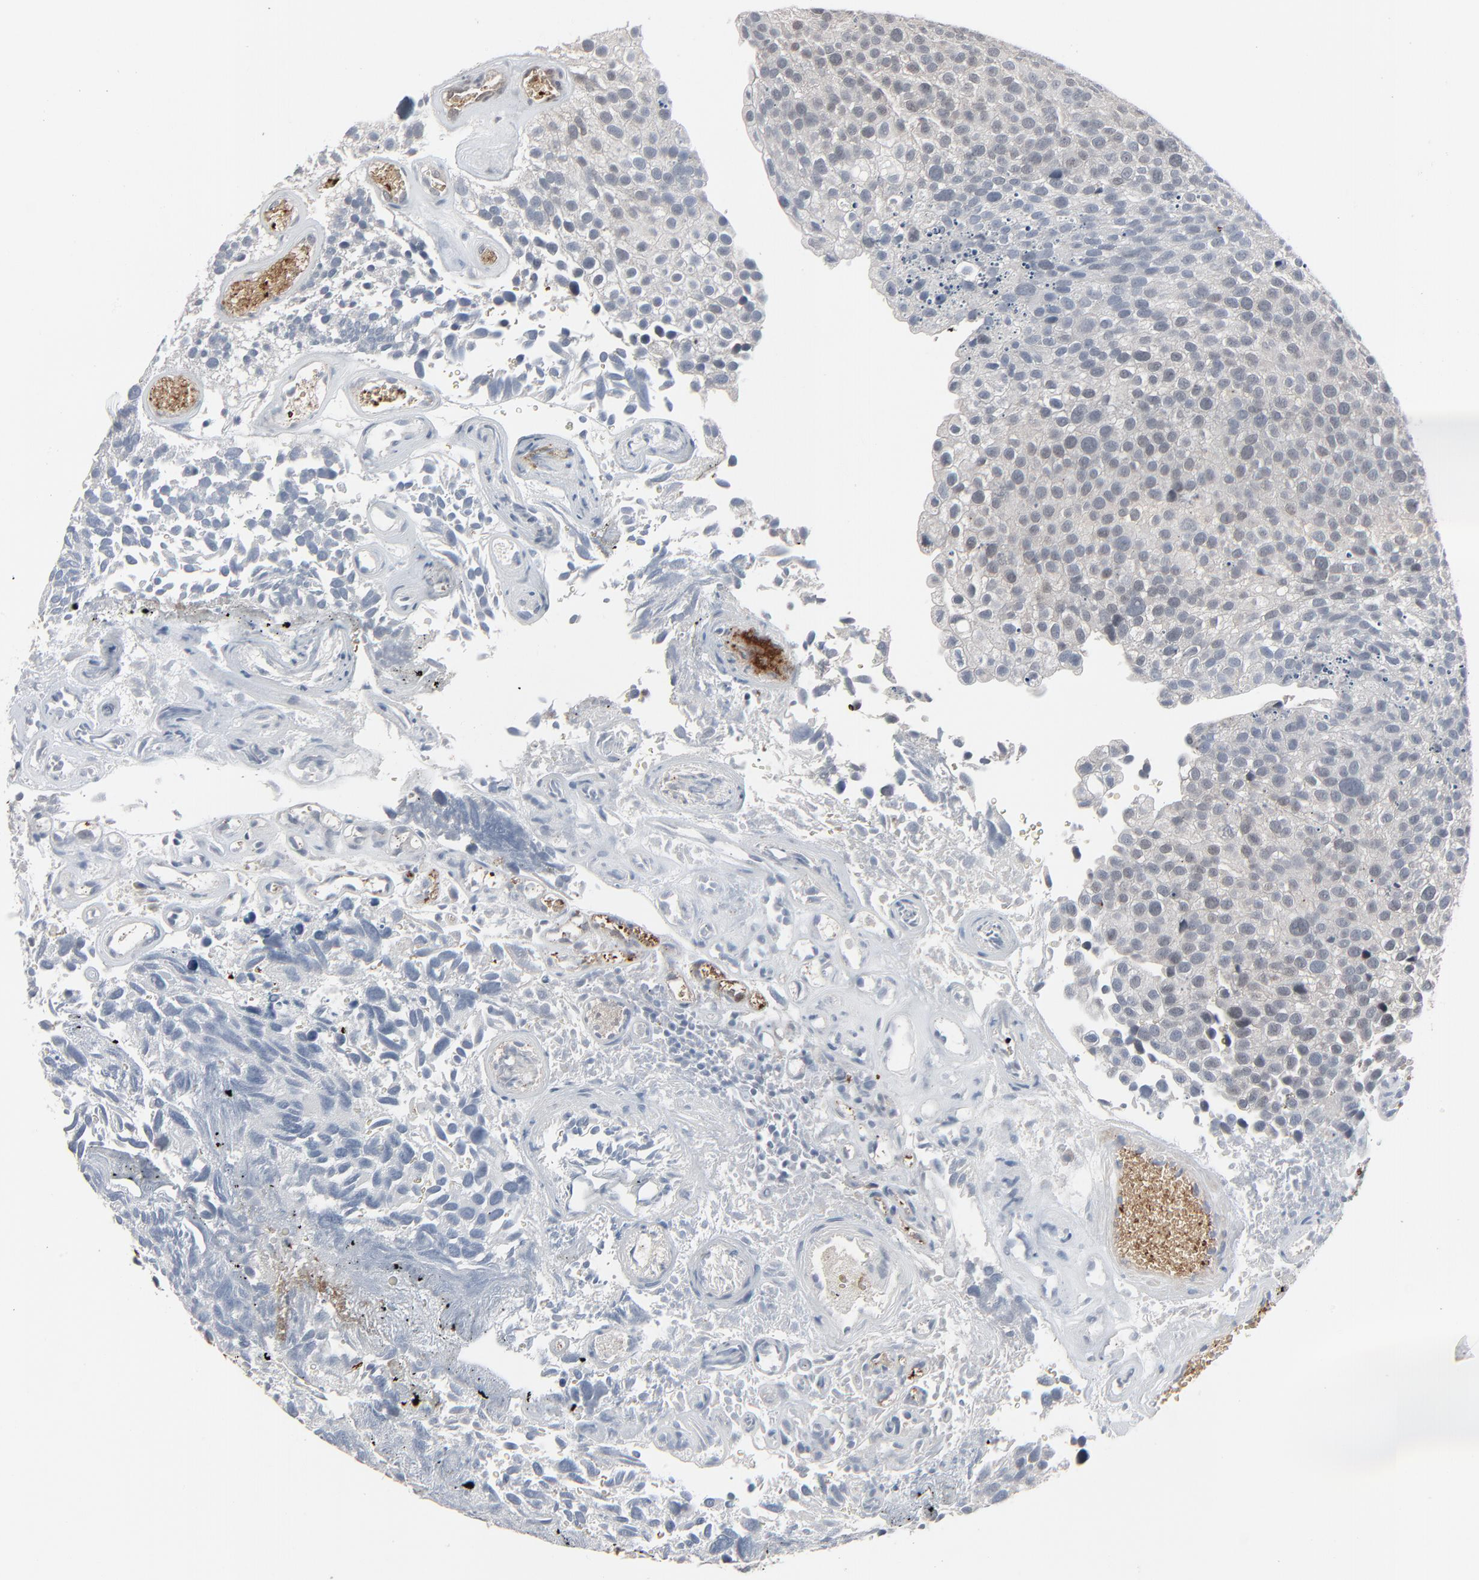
{"staining": {"intensity": "negative", "quantity": "none", "location": "none"}, "tissue": "urothelial cancer", "cell_type": "Tumor cells", "image_type": "cancer", "snomed": [{"axis": "morphology", "description": "Urothelial carcinoma, High grade"}, {"axis": "topography", "description": "Urinary bladder"}], "caption": "Immunohistochemistry (IHC) histopathology image of urothelial carcinoma (high-grade) stained for a protein (brown), which demonstrates no staining in tumor cells.", "gene": "SAGE1", "patient": {"sex": "male", "age": 72}}